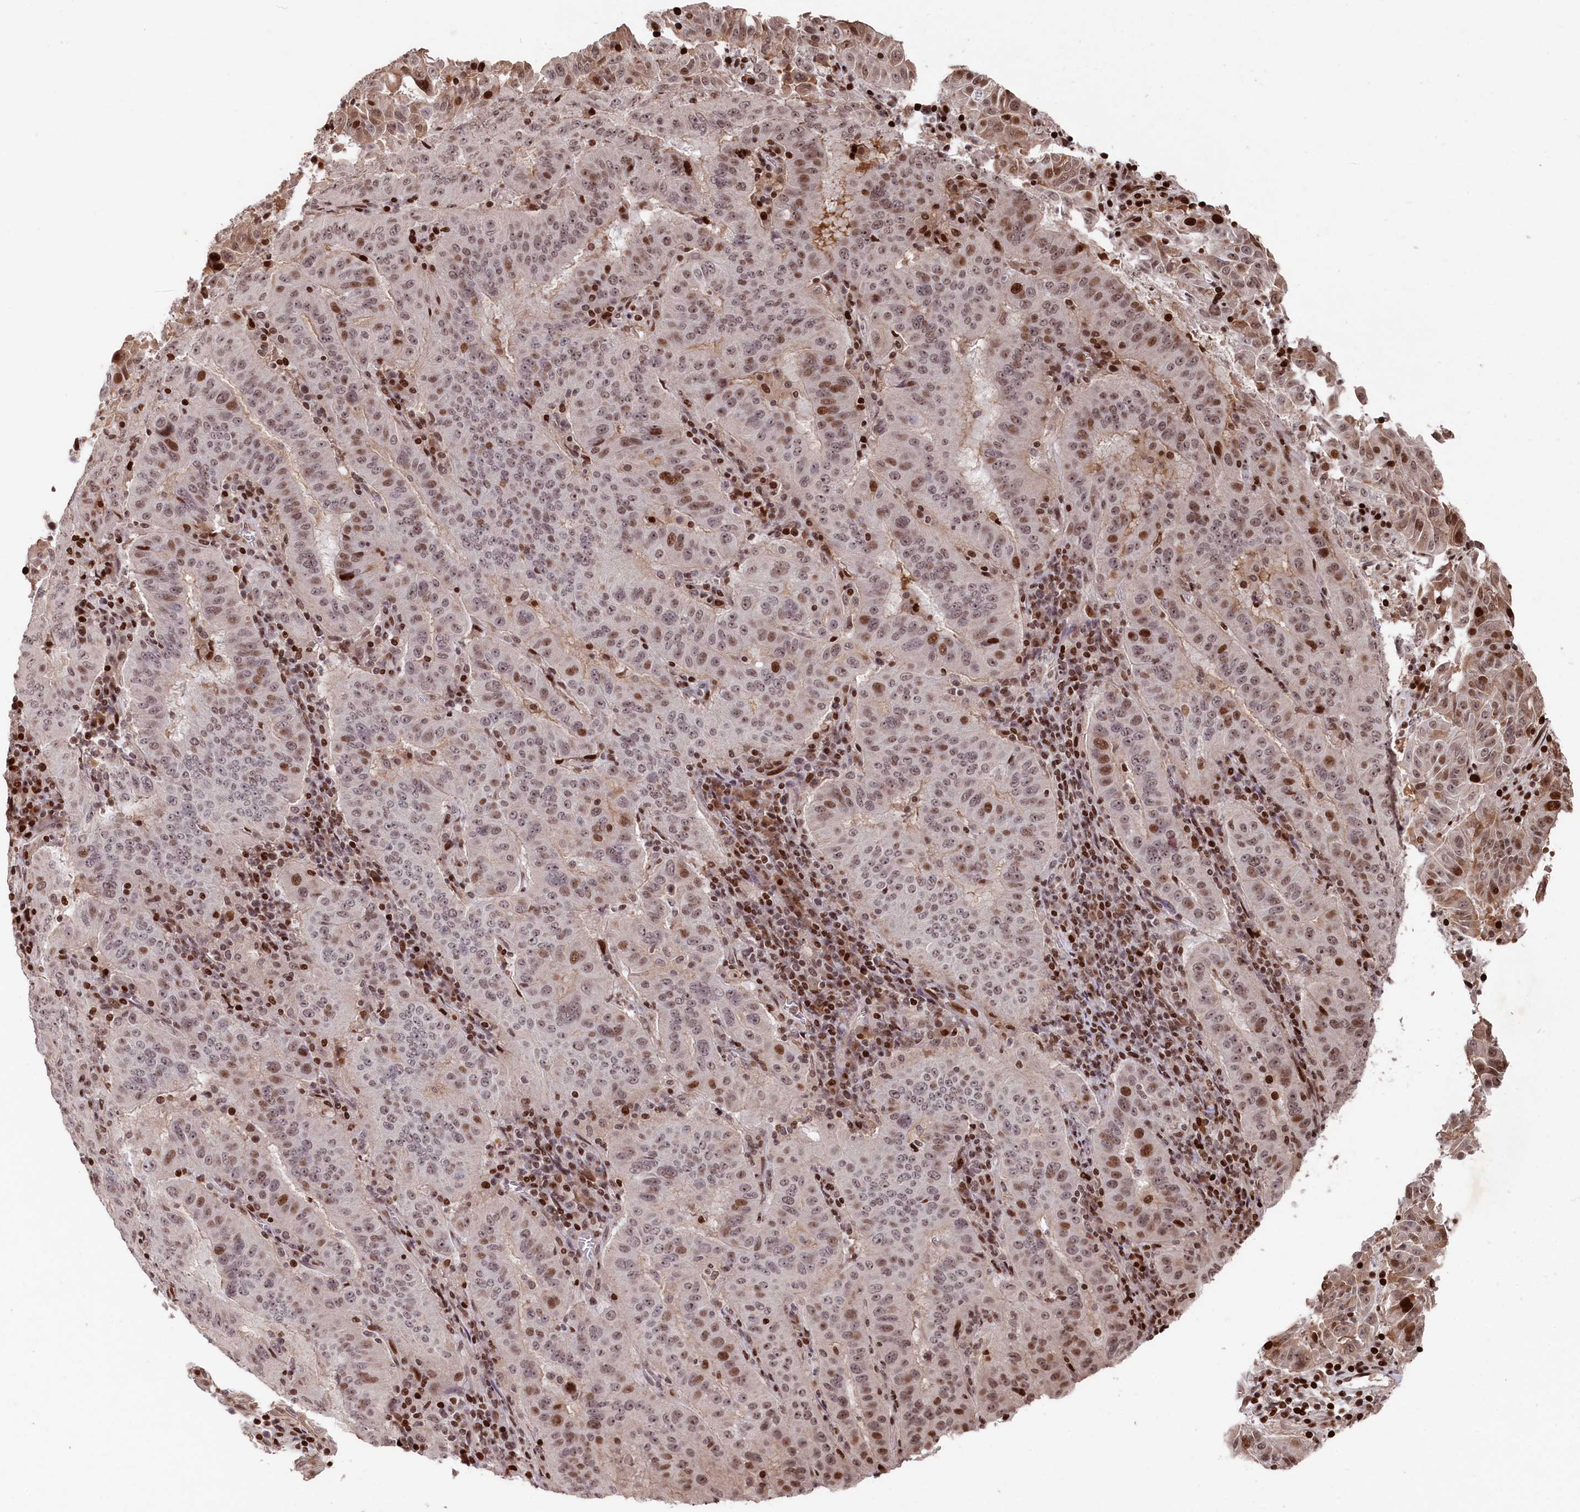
{"staining": {"intensity": "moderate", "quantity": "<25%", "location": "nuclear"}, "tissue": "pancreatic cancer", "cell_type": "Tumor cells", "image_type": "cancer", "snomed": [{"axis": "morphology", "description": "Adenocarcinoma, NOS"}, {"axis": "topography", "description": "Pancreas"}], "caption": "DAB immunohistochemical staining of human pancreatic cancer exhibits moderate nuclear protein staining in approximately <25% of tumor cells. The staining is performed using DAB (3,3'-diaminobenzidine) brown chromogen to label protein expression. The nuclei are counter-stained blue using hematoxylin.", "gene": "MCF2L2", "patient": {"sex": "male", "age": 63}}